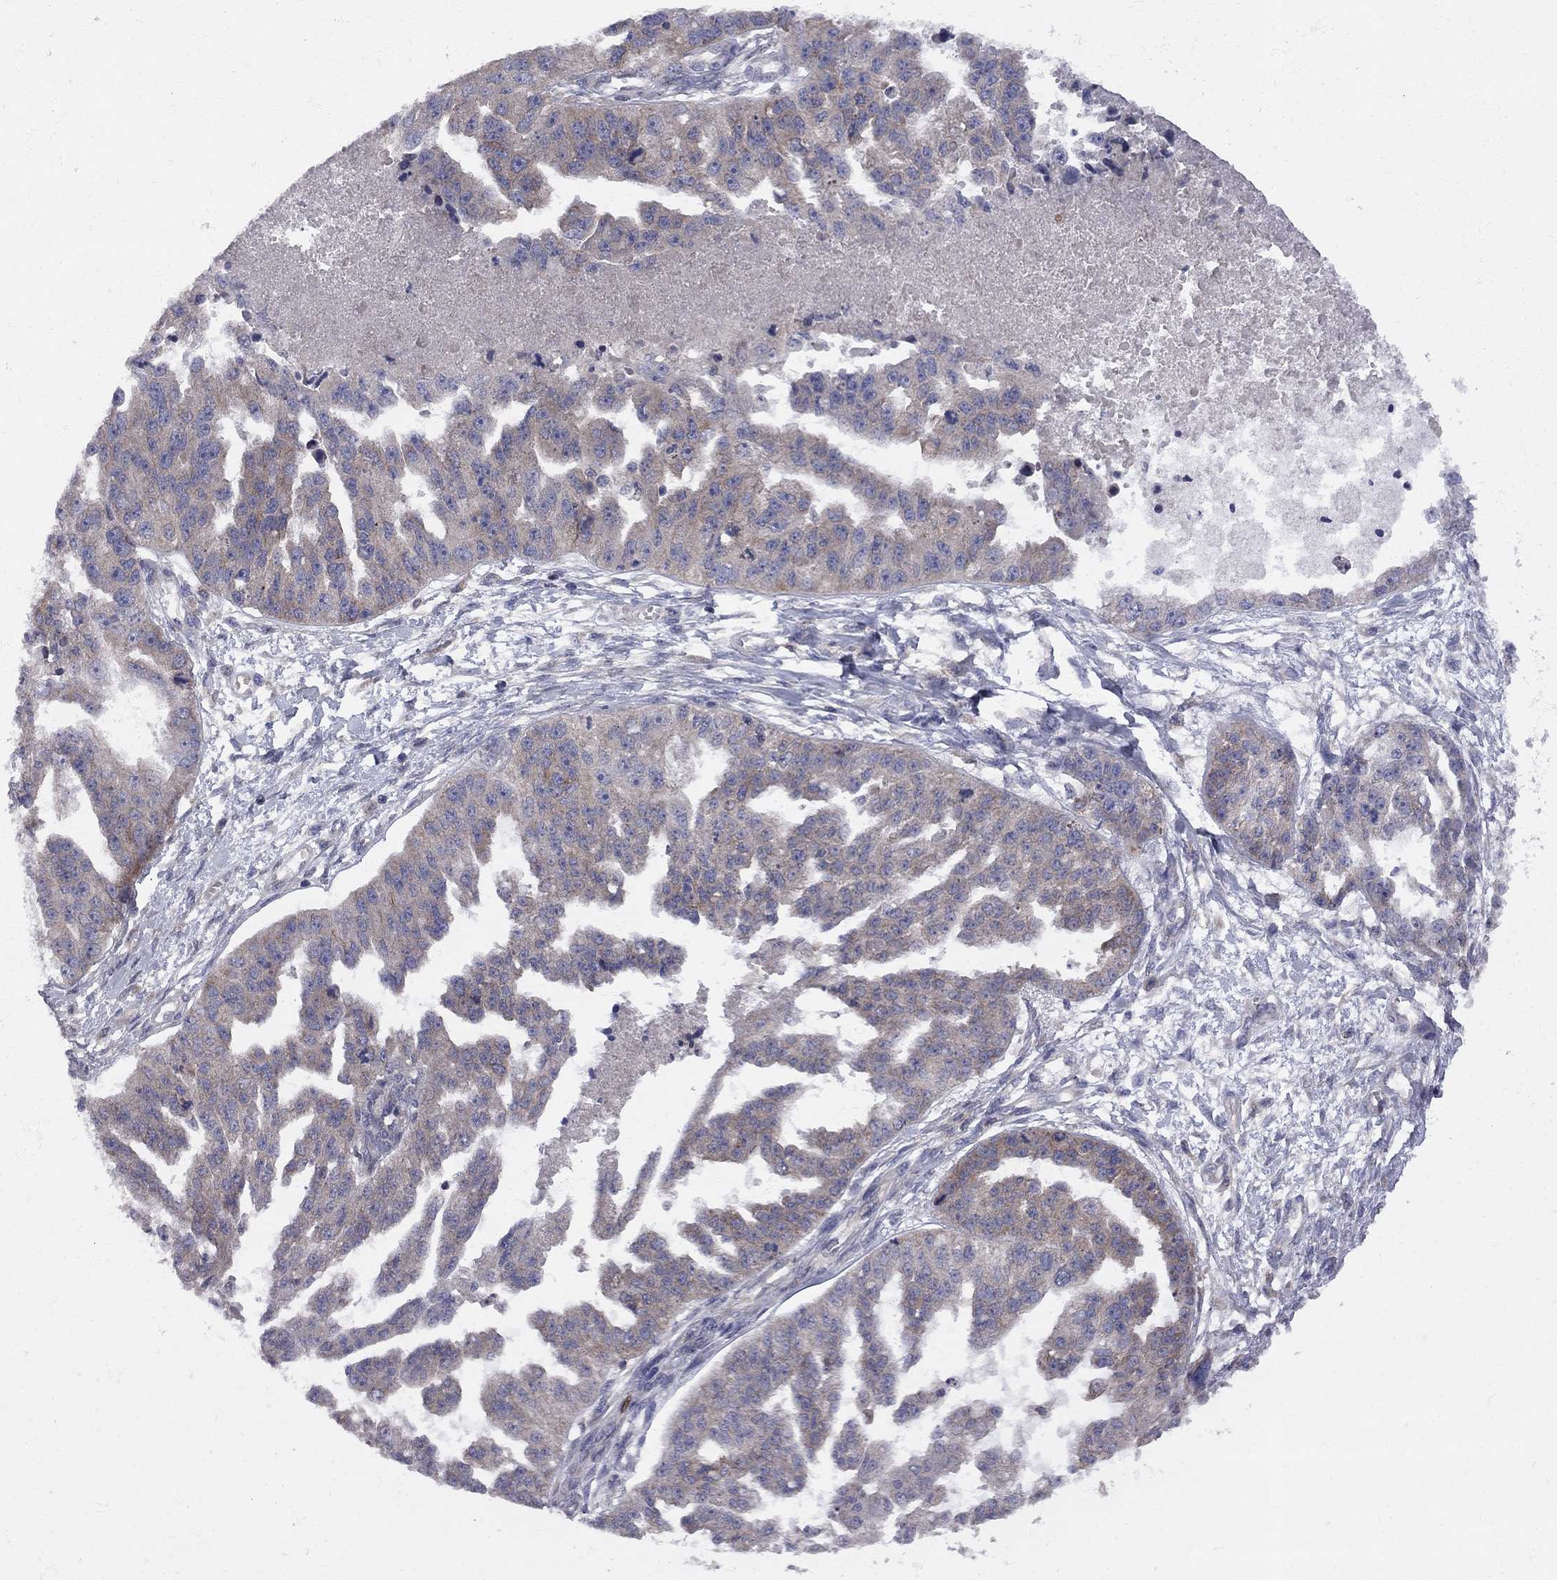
{"staining": {"intensity": "weak", "quantity": ">75%", "location": "cytoplasmic/membranous"}, "tissue": "ovarian cancer", "cell_type": "Tumor cells", "image_type": "cancer", "snomed": [{"axis": "morphology", "description": "Cystadenocarcinoma, serous, NOS"}, {"axis": "topography", "description": "Ovary"}], "caption": "Immunohistochemical staining of human ovarian serous cystadenocarcinoma shows weak cytoplasmic/membranous protein expression in approximately >75% of tumor cells.", "gene": "CNOT11", "patient": {"sex": "female", "age": 58}}